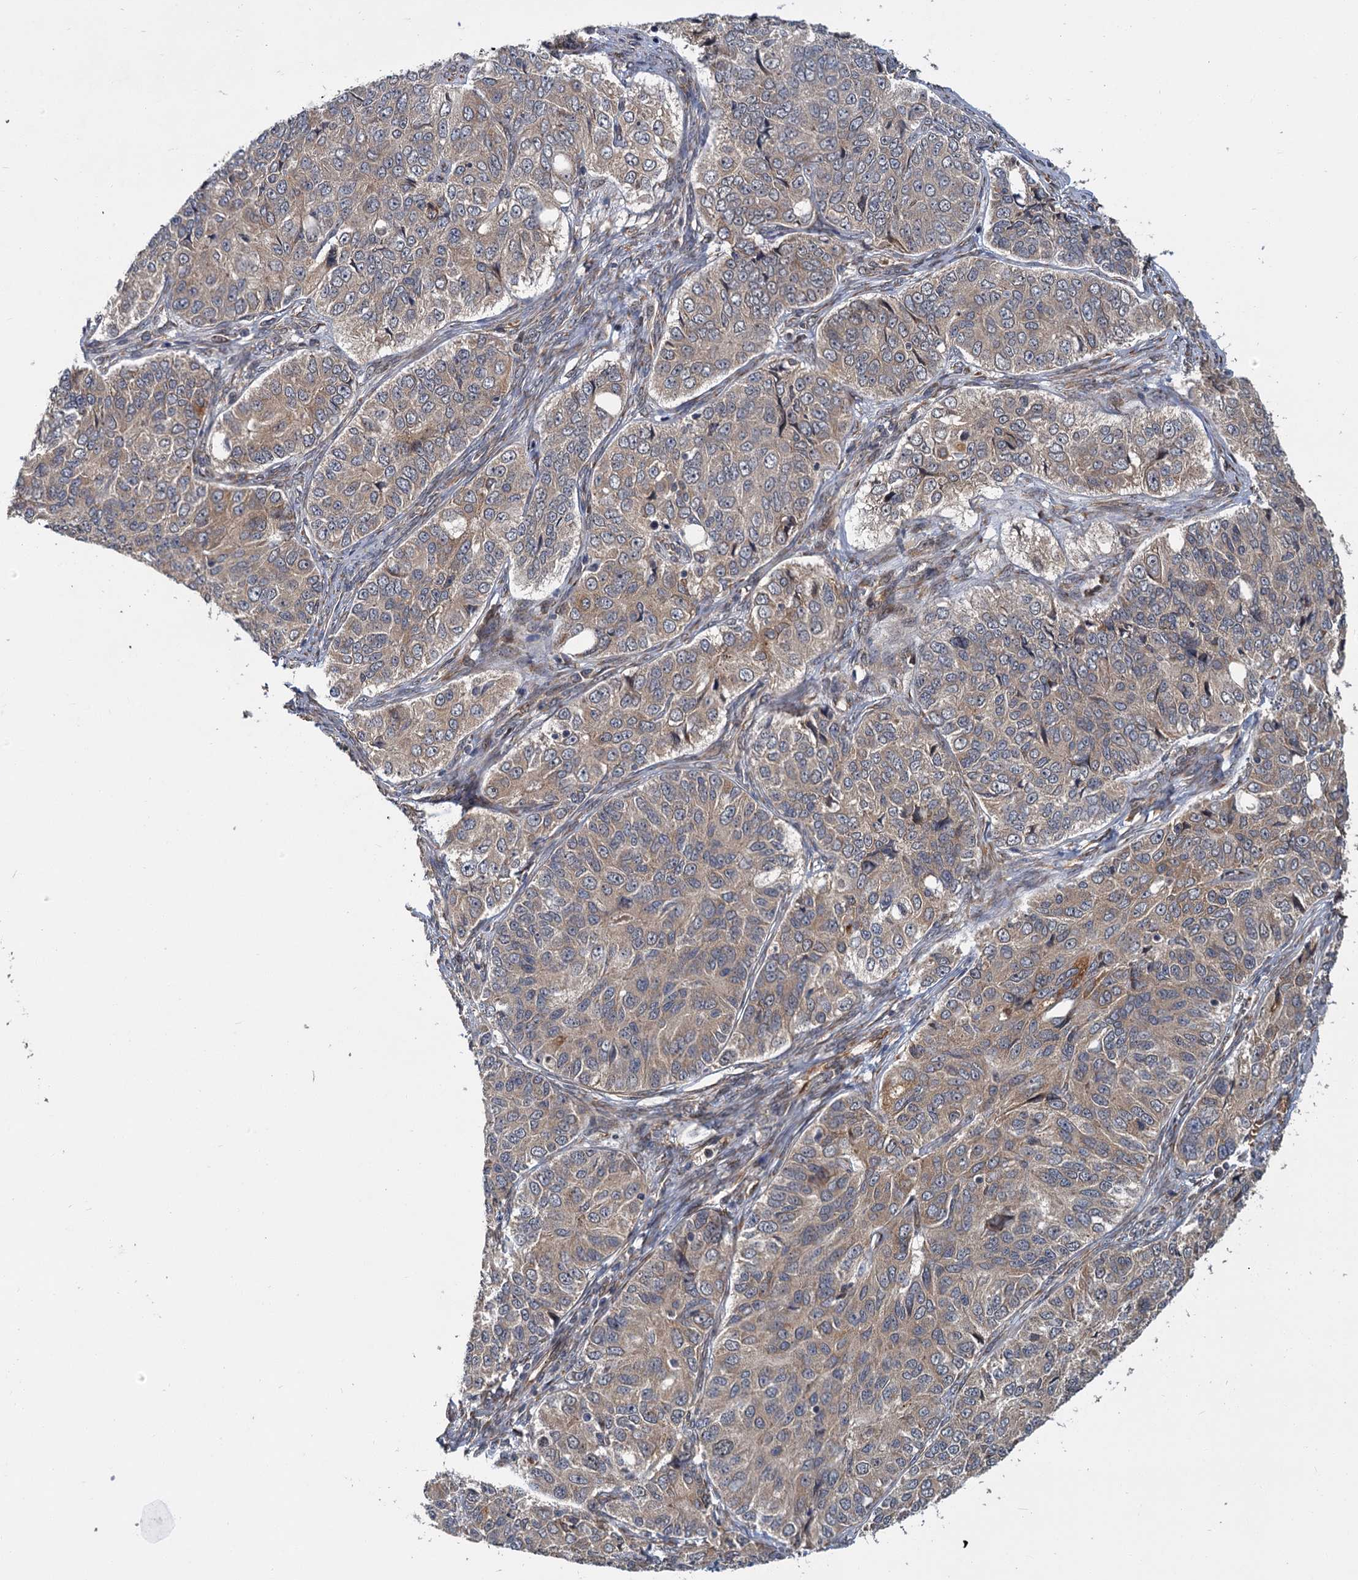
{"staining": {"intensity": "weak", "quantity": ">75%", "location": "cytoplasmic/membranous"}, "tissue": "ovarian cancer", "cell_type": "Tumor cells", "image_type": "cancer", "snomed": [{"axis": "morphology", "description": "Carcinoma, endometroid"}, {"axis": "topography", "description": "Ovary"}], "caption": "A histopathology image of endometroid carcinoma (ovarian) stained for a protein shows weak cytoplasmic/membranous brown staining in tumor cells.", "gene": "APBA2", "patient": {"sex": "female", "age": 51}}